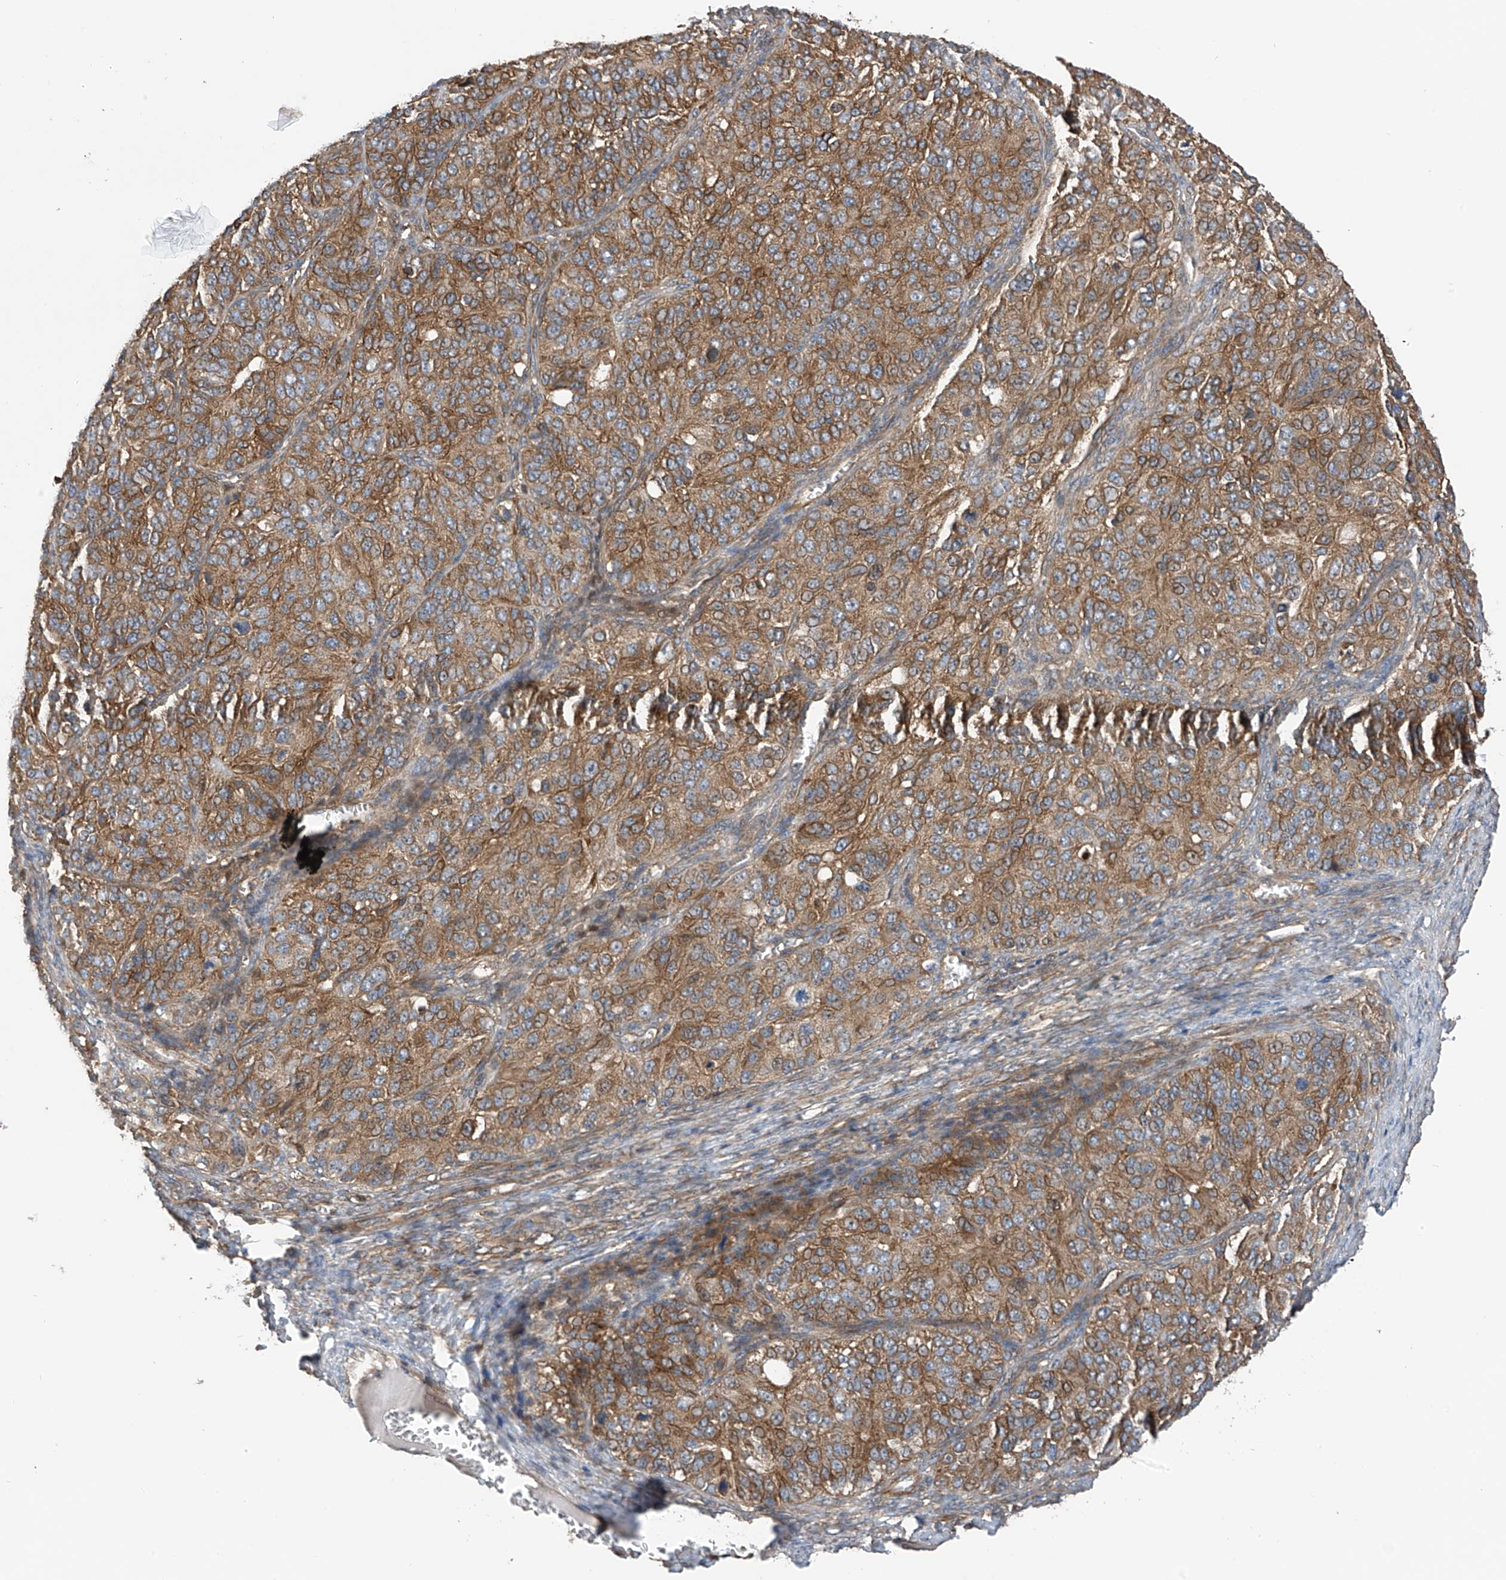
{"staining": {"intensity": "moderate", "quantity": ">75%", "location": "cytoplasmic/membranous"}, "tissue": "ovarian cancer", "cell_type": "Tumor cells", "image_type": "cancer", "snomed": [{"axis": "morphology", "description": "Carcinoma, endometroid"}, {"axis": "topography", "description": "Ovary"}], "caption": "Ovarian cancer was stained to show a protein in brown. There is medium levels of moderate cytoplasmic/membranous positivity in about >75% of tumor cells.", "gene": "CHPF", "patient": {"sex": "female", "age": 51}}